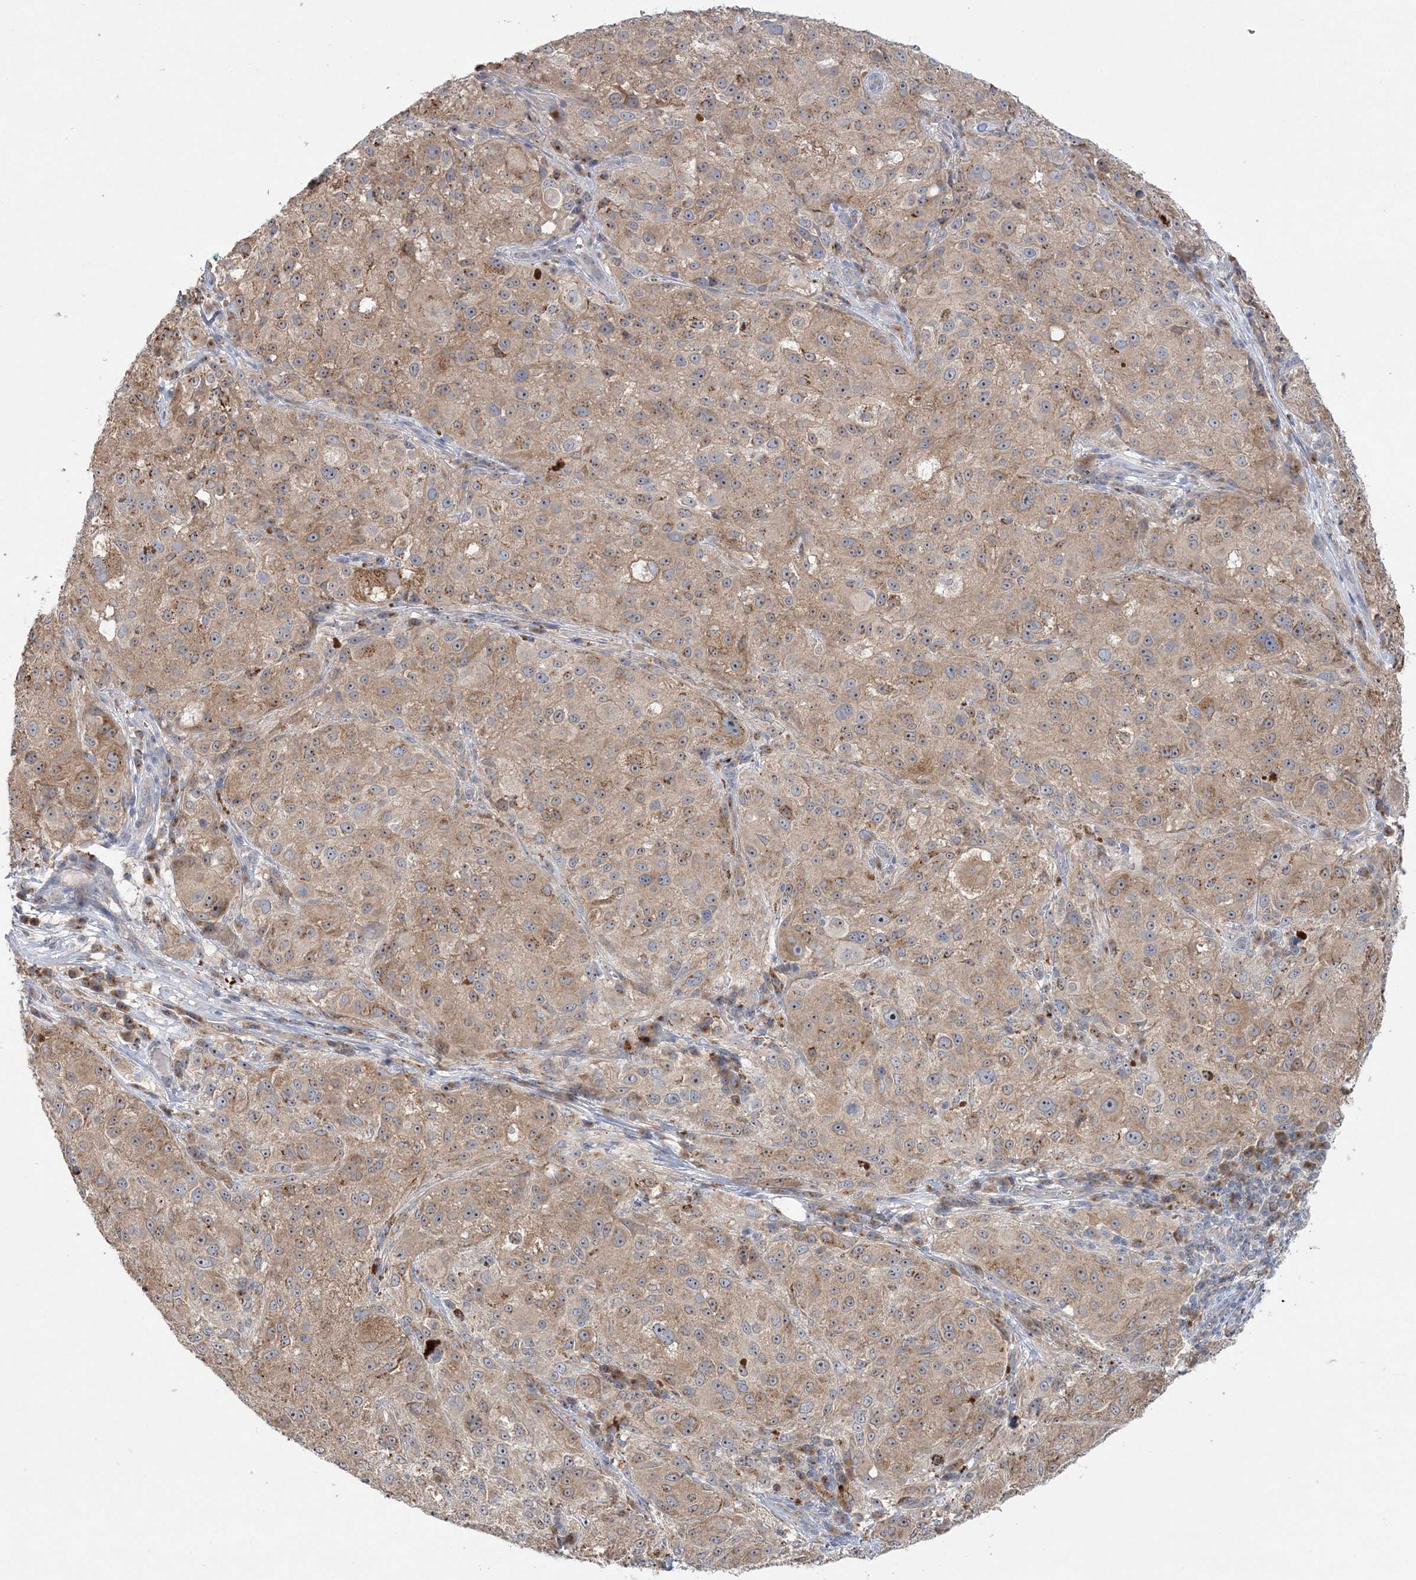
{"staining": {"intensity": "weak", "quantity": ">75%", "location": "cytoplasmic/membranous"}, "tissue": "melanoma", "cell_type": "Tumor cells", "image_type": "cancer", "snomed": [{"axis": "morphology", "description": "Necrosis, NOS"}, {"axis": "morphology", "description": "Malignant melanoma, NOS"}, {"axis": "topography", "description": "Skin"}], "caption": "Melanoma stained for a protein (brown) reveals weak cytoplasmic/membranous positive expression in approximately >75% of tumor cells.", "gene": "MMADHC", "patient": {"sex": "female", "age": 87}}